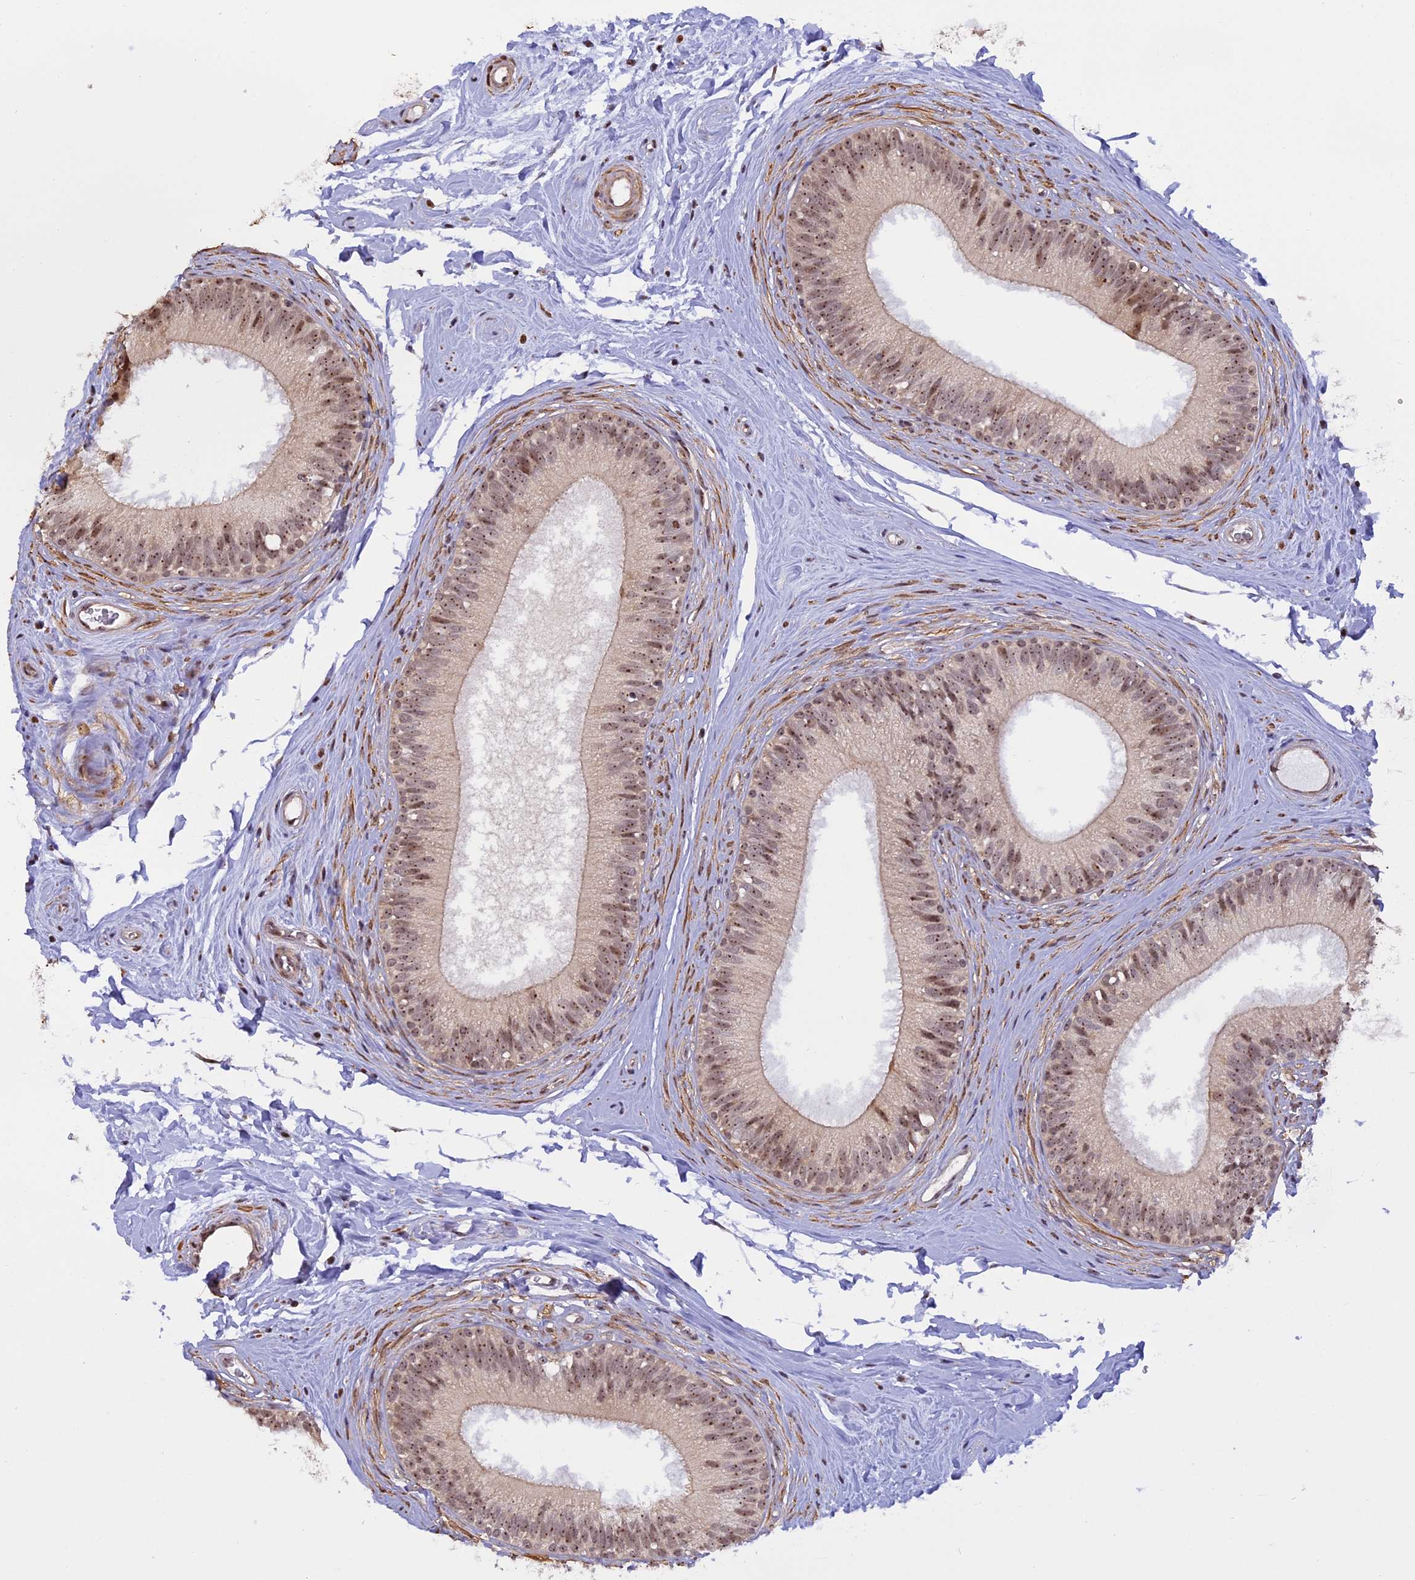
{"staining": {"intensity": "moderate", "quantity": ">75%", "location": "nuclear"}, "tissue": "epididymis", "cell_type": "Glandular cells", "image_type": "normal", "snomed": [{"axis": "morphology", "description": "Normal tissue, NOS"}, {"axis": "topography", "description": "Epididymis"}], "caption": "Benign epididymis was stained to show a protein in brown. There is medium levels of moderate nuclear positivity in about >75% of glandular cells. Using DAB (brown) and hematoxylin (blue) stains, captured at high magnification using brightfield microscopy.", "gene": "MGA", "patient": {"sex": "male", "age": 33}}